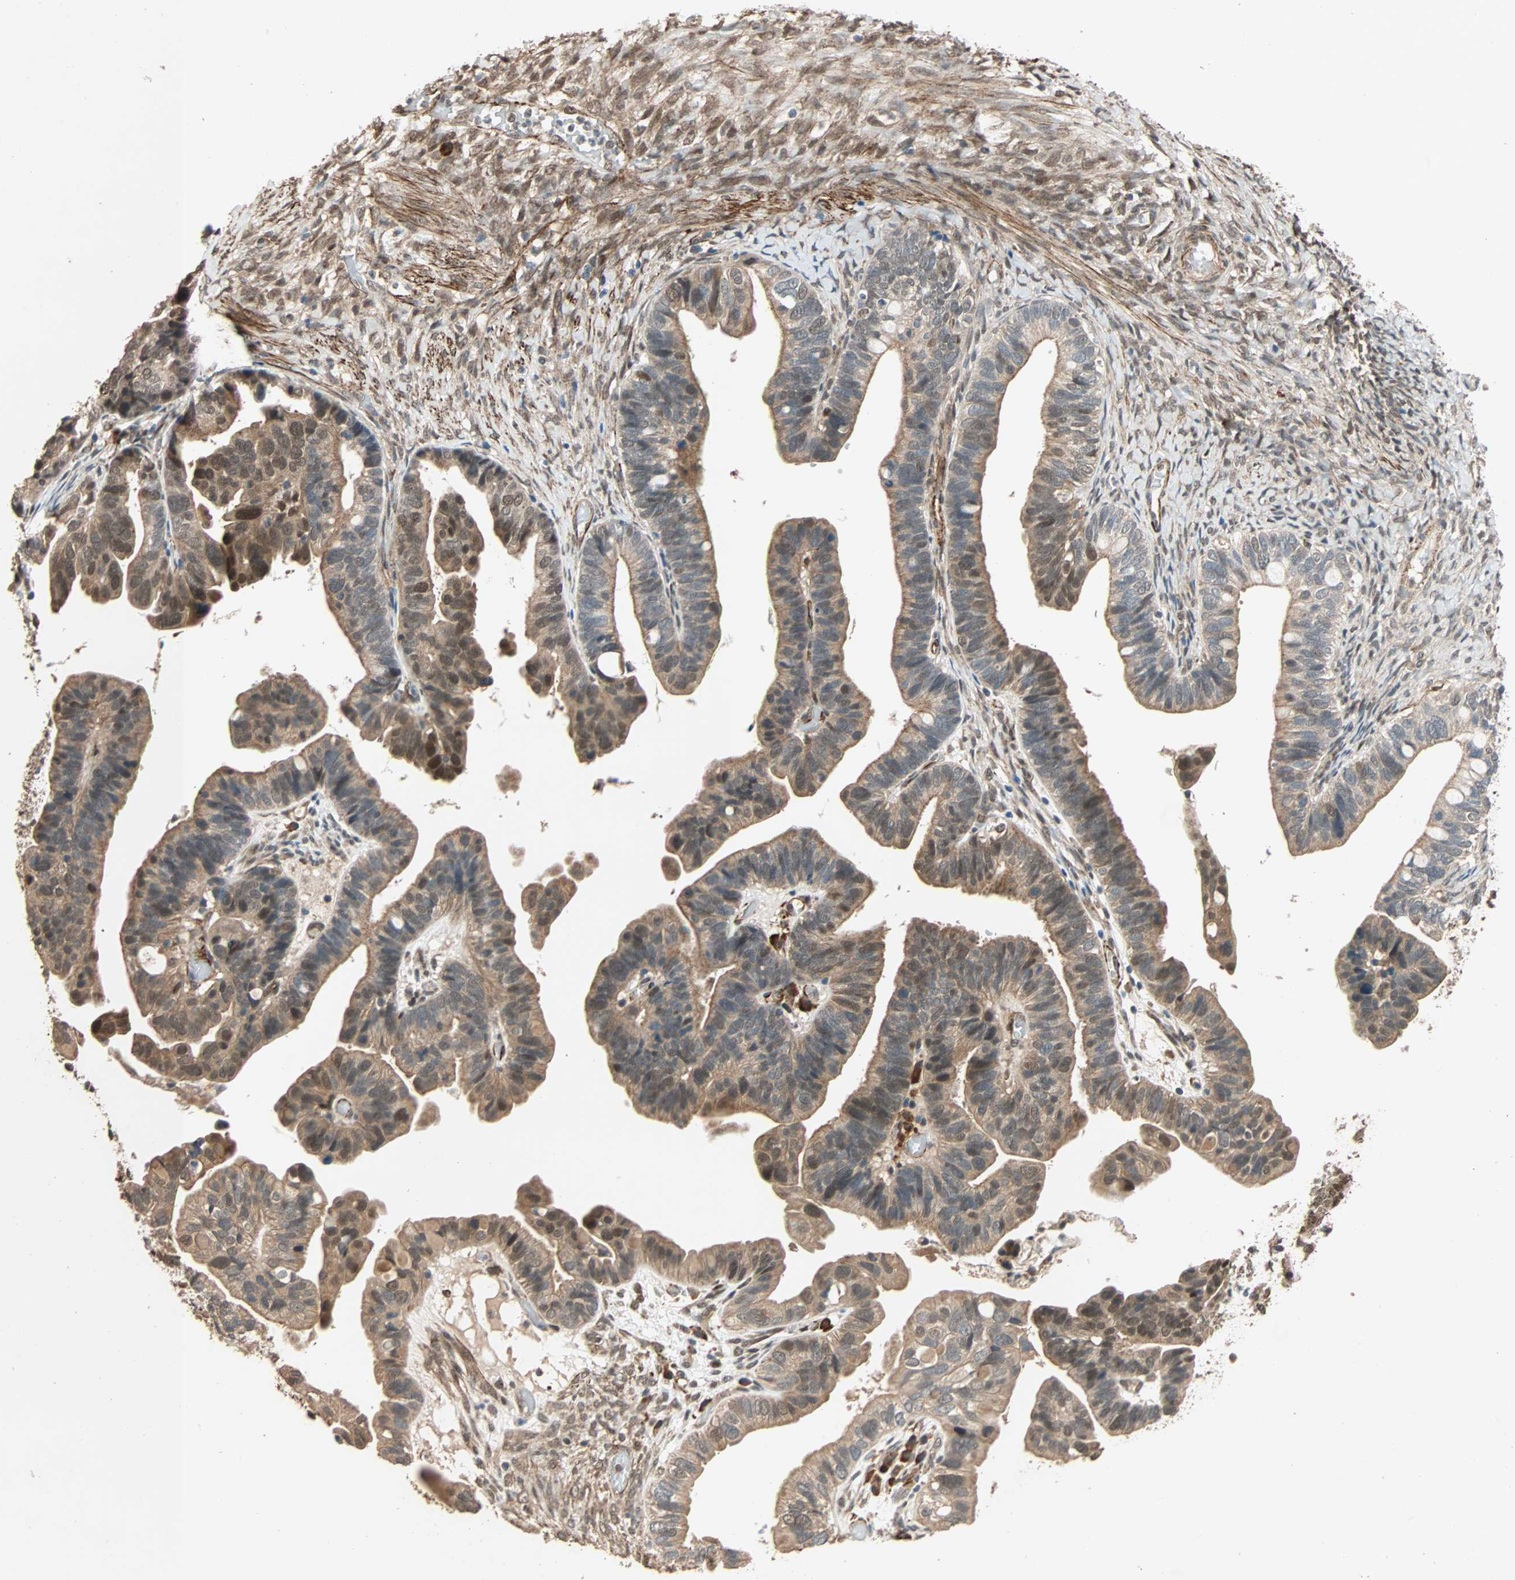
{"staining": {"intensity": "moderate", "quantity": "25%-75%", "location": "cytoplasmic/membranous,nuclear"}, "tissue": "ovarian cancer", "cell_type": "Tumor cells", "image_type": "cancer", "snomed": [{"axis": "morphology", "description": "Cystadenocarcinoma, serous, NOS"}, {"axis": "topography", "description": "Ovary"}], "caption": "Moderate cytoplasmic/membranous and nuclear protein expression is appreciated in about 25%-75% of tumor cells in serous cystadenocarcinoma (ovarian).", "gene": "QSER1", "patient": {"sex": "female", "age": 56}}